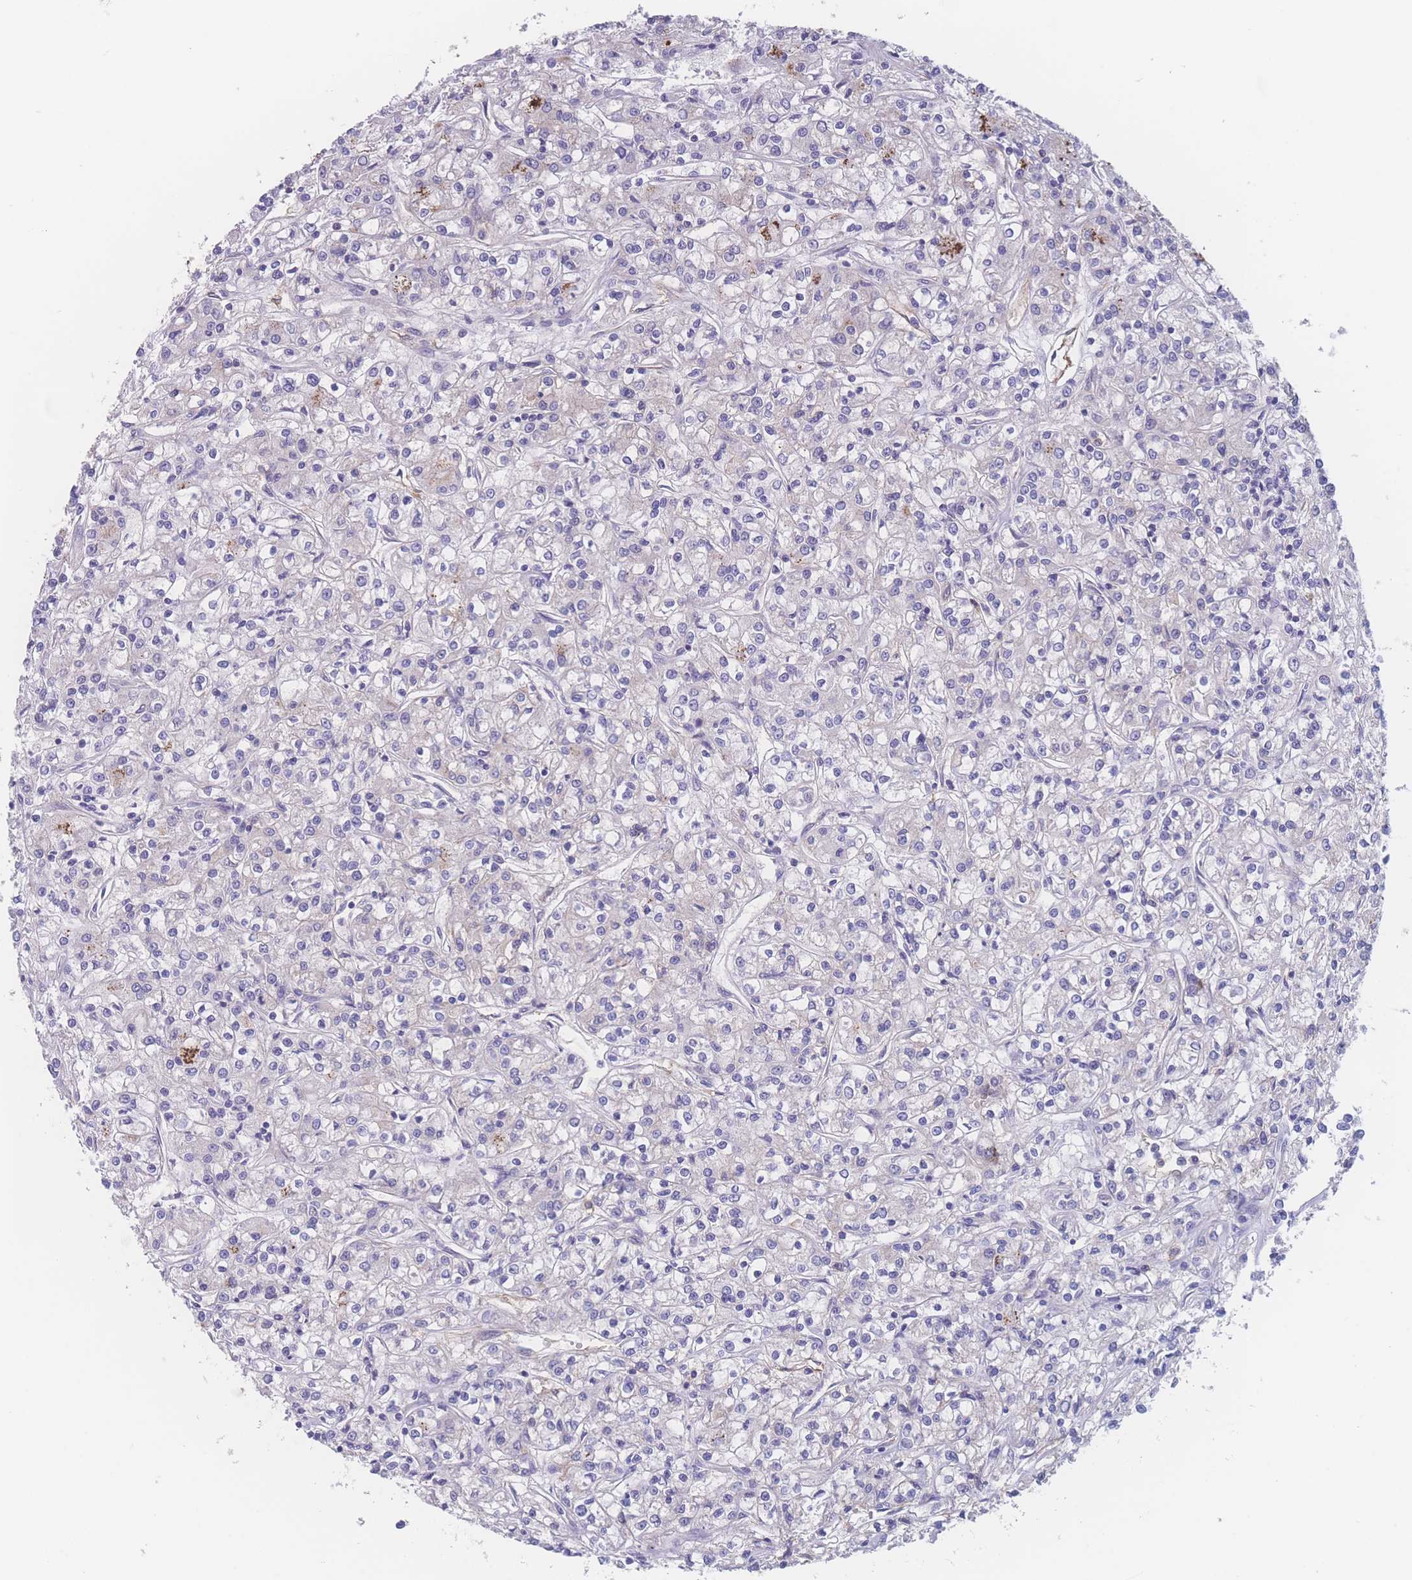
{"staining": {"intensity": "weak", "quantity": "<25%", "location": "cytoplasmic/membranous"}, "tissue": "renal cancer", "cell_type": "Tumor cells", "image_type": "cancer", "snomed": [{"axis": "morphology", "description": "Adenocarcinoma, NOS"}, {"axis": "topography", "description": "Kidney"}], "caption": "Immunohistochemistry micrograph of renal cancer stained for a protein (brown), which reveals no staining in tumor cells.", "gene": "CFAP97", "patient": {"sex": "female", "age": 59}}